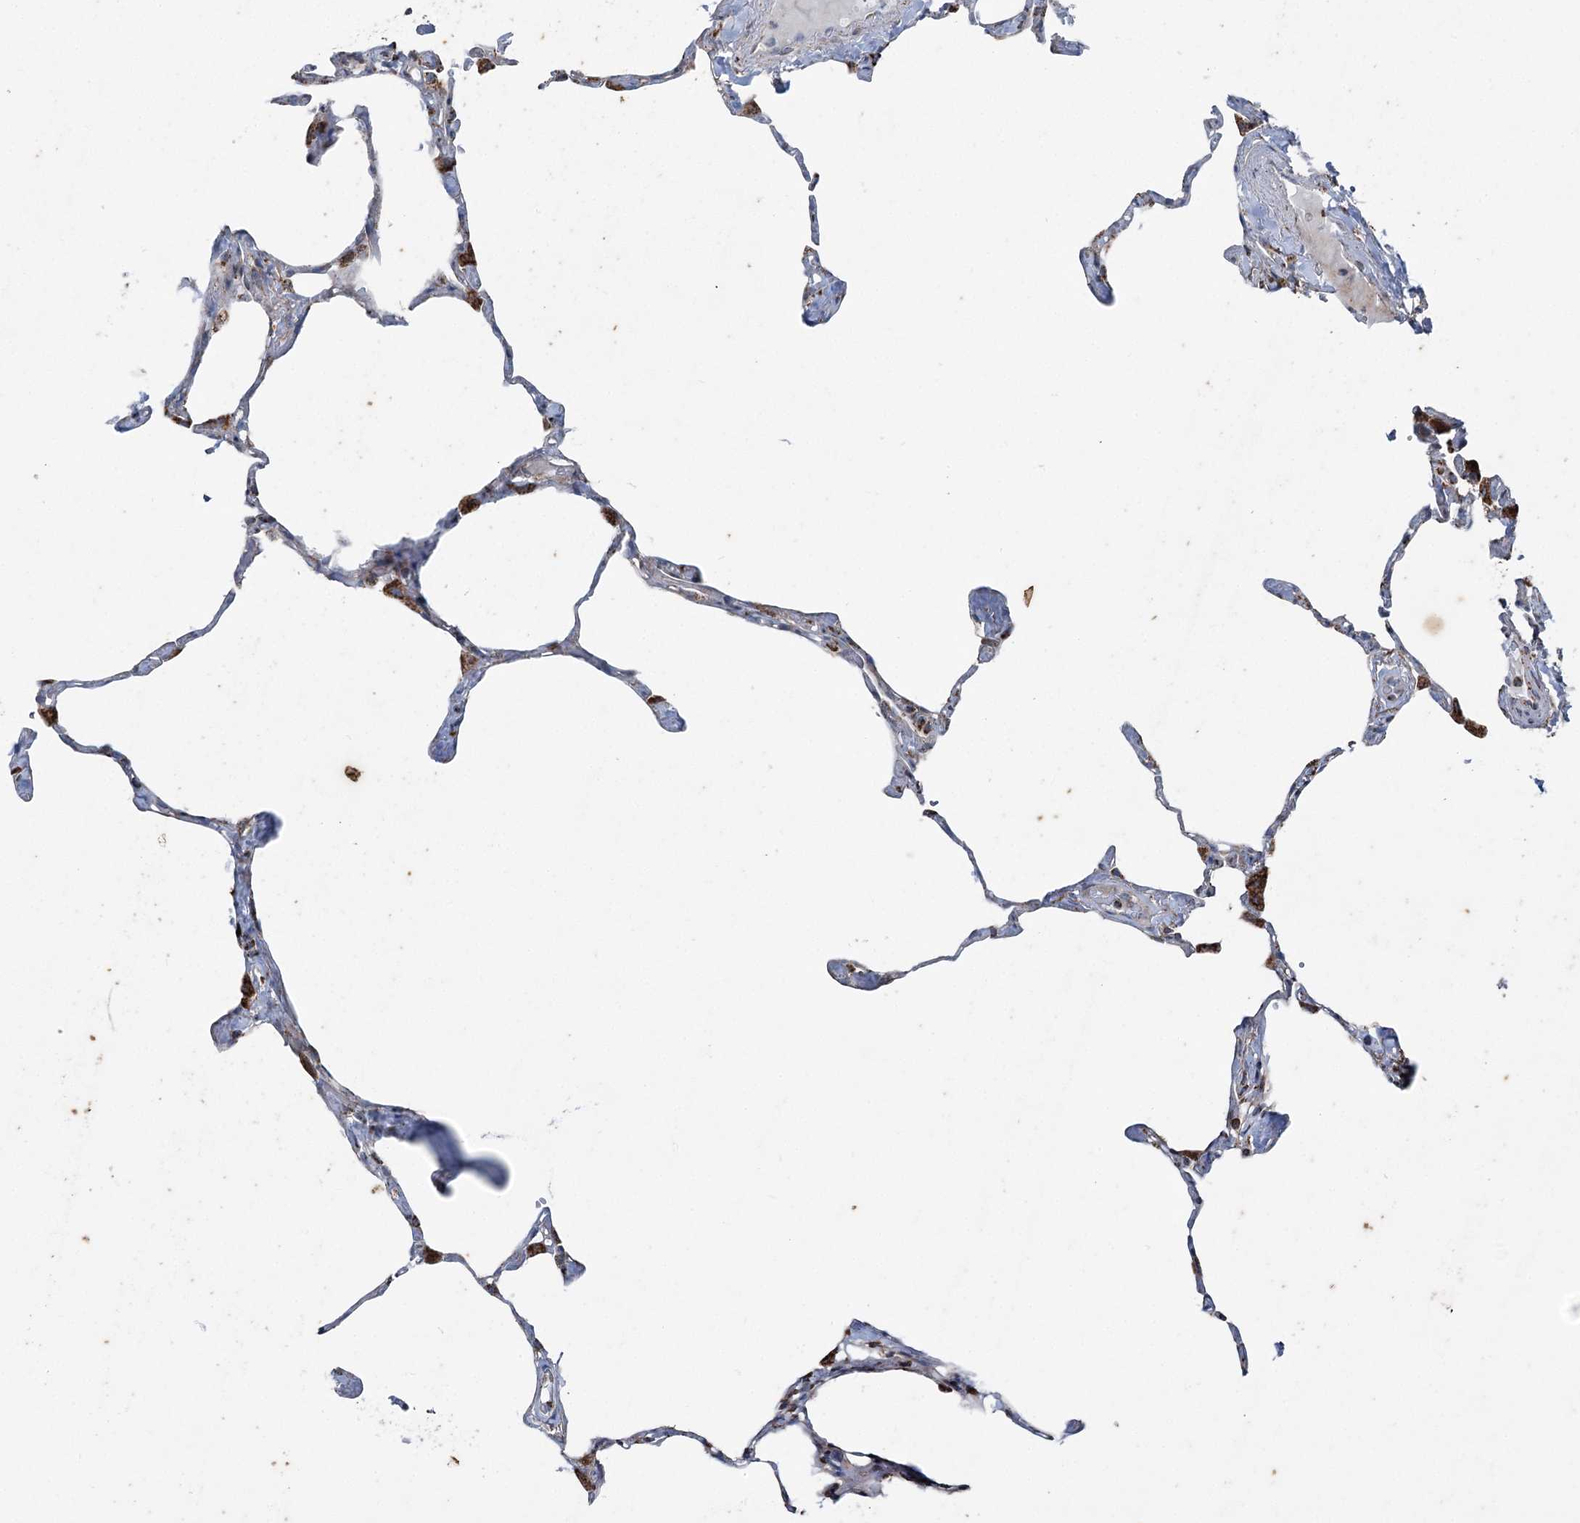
{"staining": {"intensity": "strong", "quantity": "<25%", "location": "cytoplasmic/membranous"}, "tissue": "lung", "cell_type": "Alveolar cells", "image_type": "normal", "snomed": [{"axis": "morphology", "description": "Normal tissue, NOS"}, {"axis": "topography", "description": "Lung"}], "caption": "IHC of benign lung shows medium levels of strong cytoplasmic/membranous expression in about <25% of alveolar cells. The protein is stained brown, and the nuclei are stained in blue (DAB (3,3'-diaminobenzidine) IHC with brightfield microscopy, high magnification).", "gene": "UCN3", "patient": {"sex": "male", "age": 65}}